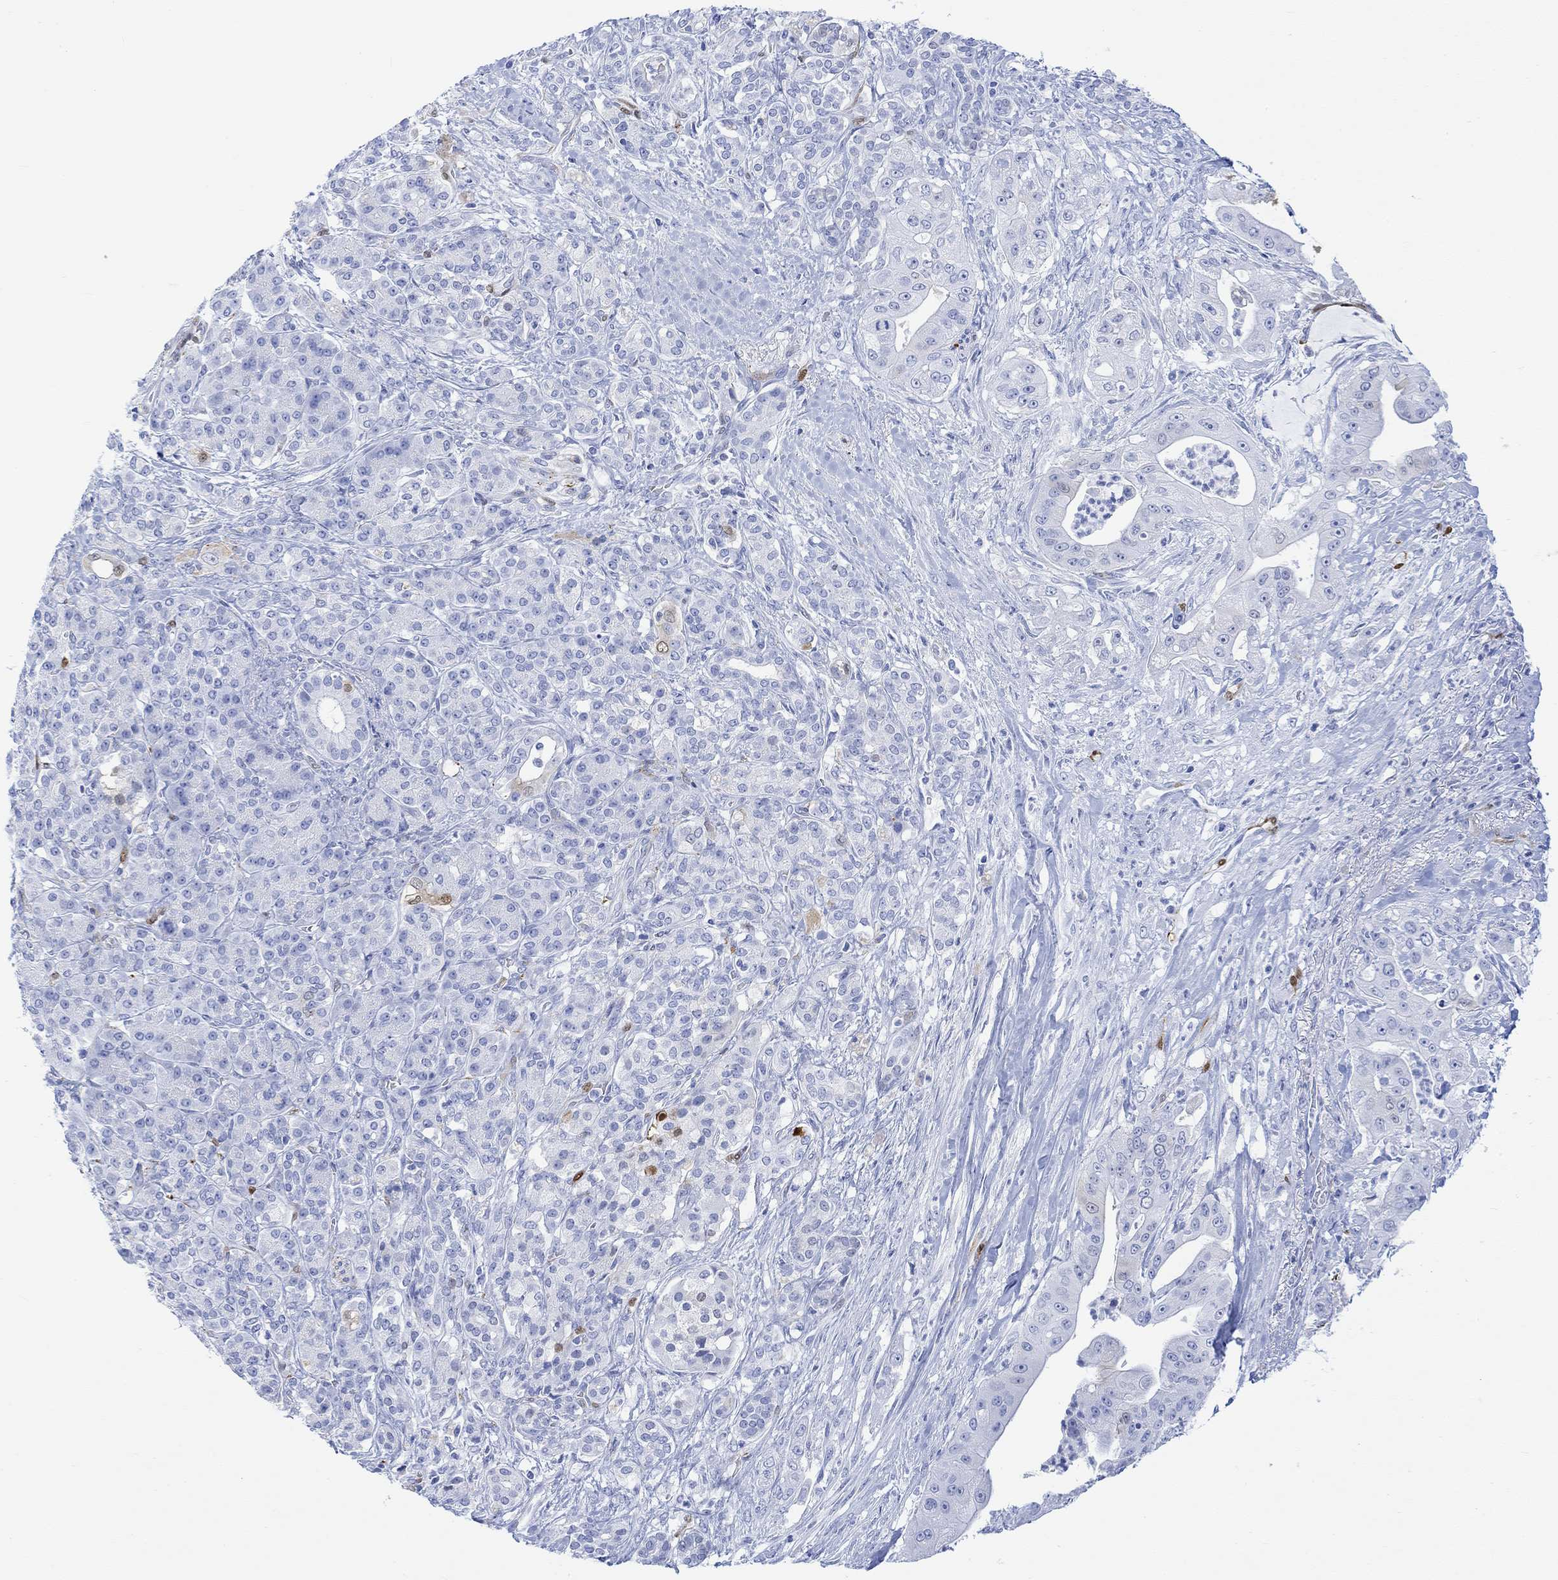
{"staining": {"intensity": "negative", "quantity": "none", "location": "none"}, "tissue": "pancreatic cancer", "cell_type": "Tumor cells", "image_type": "cancer", "snomed": [{"axis": "morphology", "description": "Normal tissue, NOS"}, {"axis": "morphology", "description": "Inflammation, NOS"}, {"axis": "morphology", "description": "Adenocarcinoma, NOS"}, {"axis": "topography", "description": "Pancreas"}], "caption": "Histopathology image shows no significant protein staining in tumor cells of adenocarcinoma (pancreatic).", "gene": "TPPP3", "patient": {"sex": "male", "age": 57}}